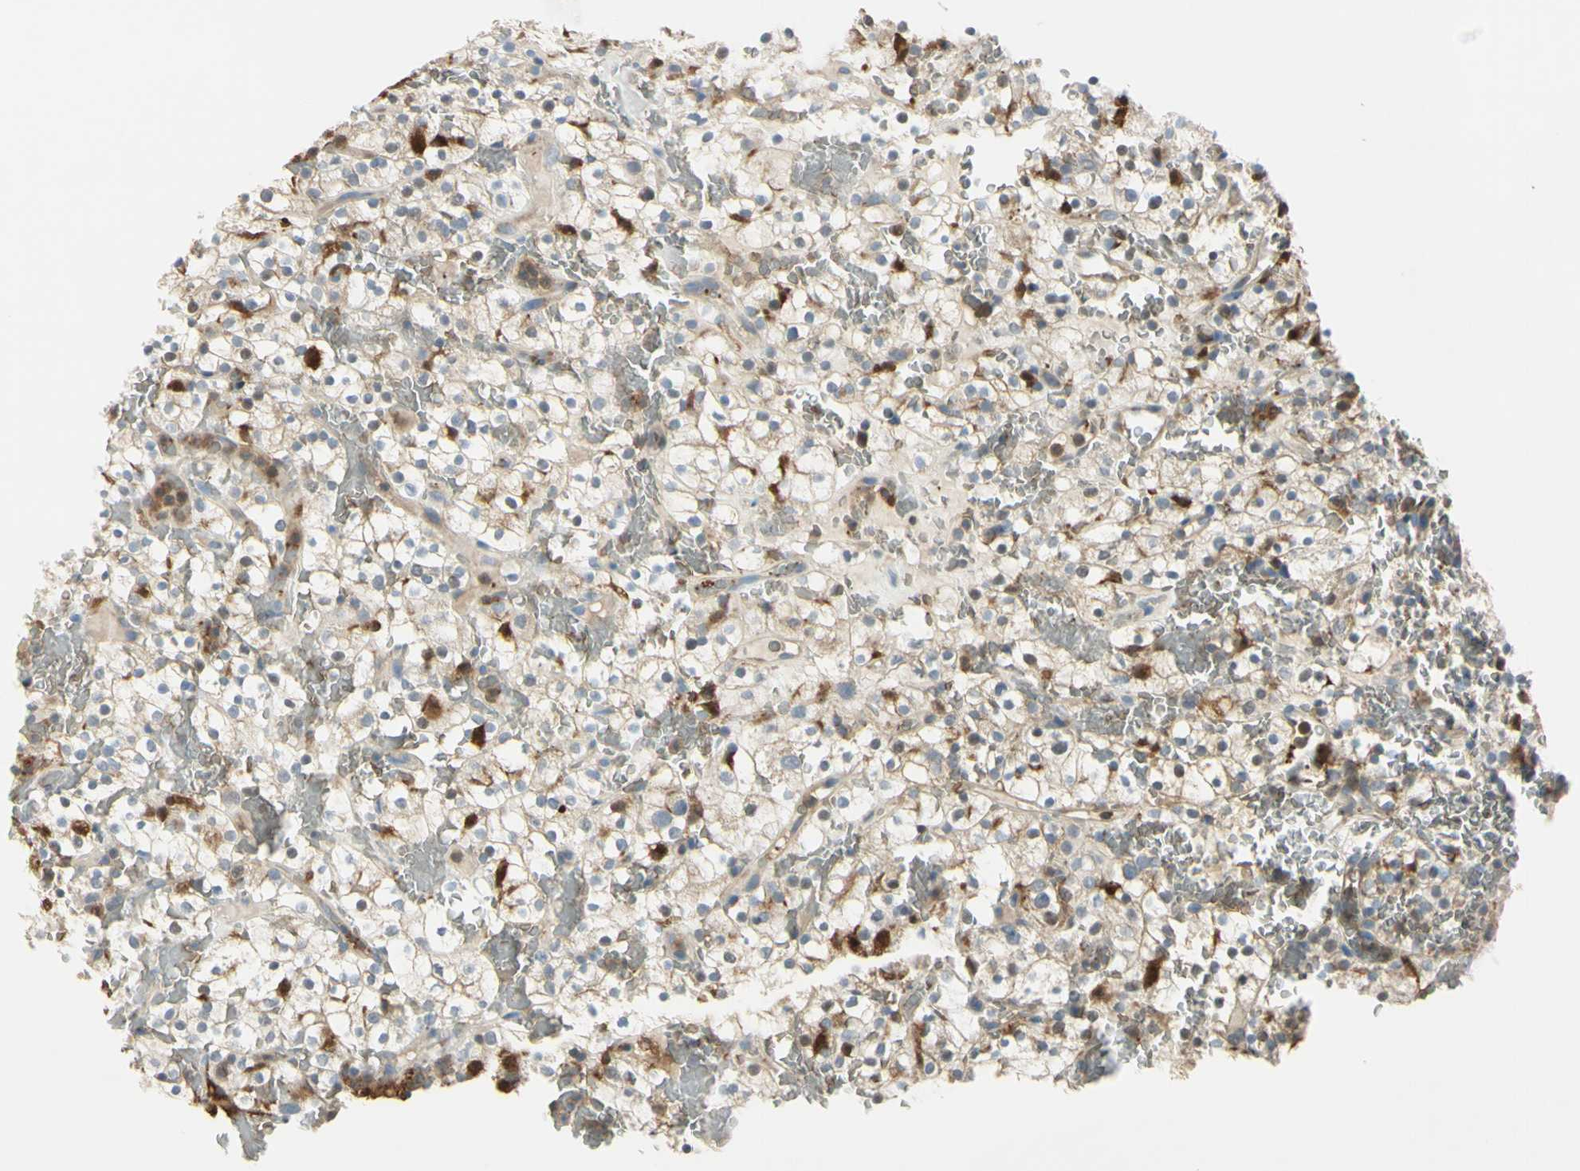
{"staining": {"intensity": "weak", "quantity": ">75%", "location": "cytoplasmic/membranous"}, "tissue": "renal cancer", "cell_type": "Tumor cells", "image_type": "cancer", "snomed": [{"axis": "morphology", "description": "Normal tissue, NOS"}, {"axis": "morphology", "description": "Adenocarcinoma, NOS"}, {"axis": "topography", "description": "Kidney"}], "caption": "Protein positivity by immunohistochemistry demonstrates weak cytoplasmic/membranous positivity in about >75% of tumor cells in adenocarcinoma (renal). (DAB (3,3'-diaminobenzidine) = brown stain, brightfield microscopy at high magnification).", "gene": "CYRIB", "patient": {"sex": "female", "age": 72}}